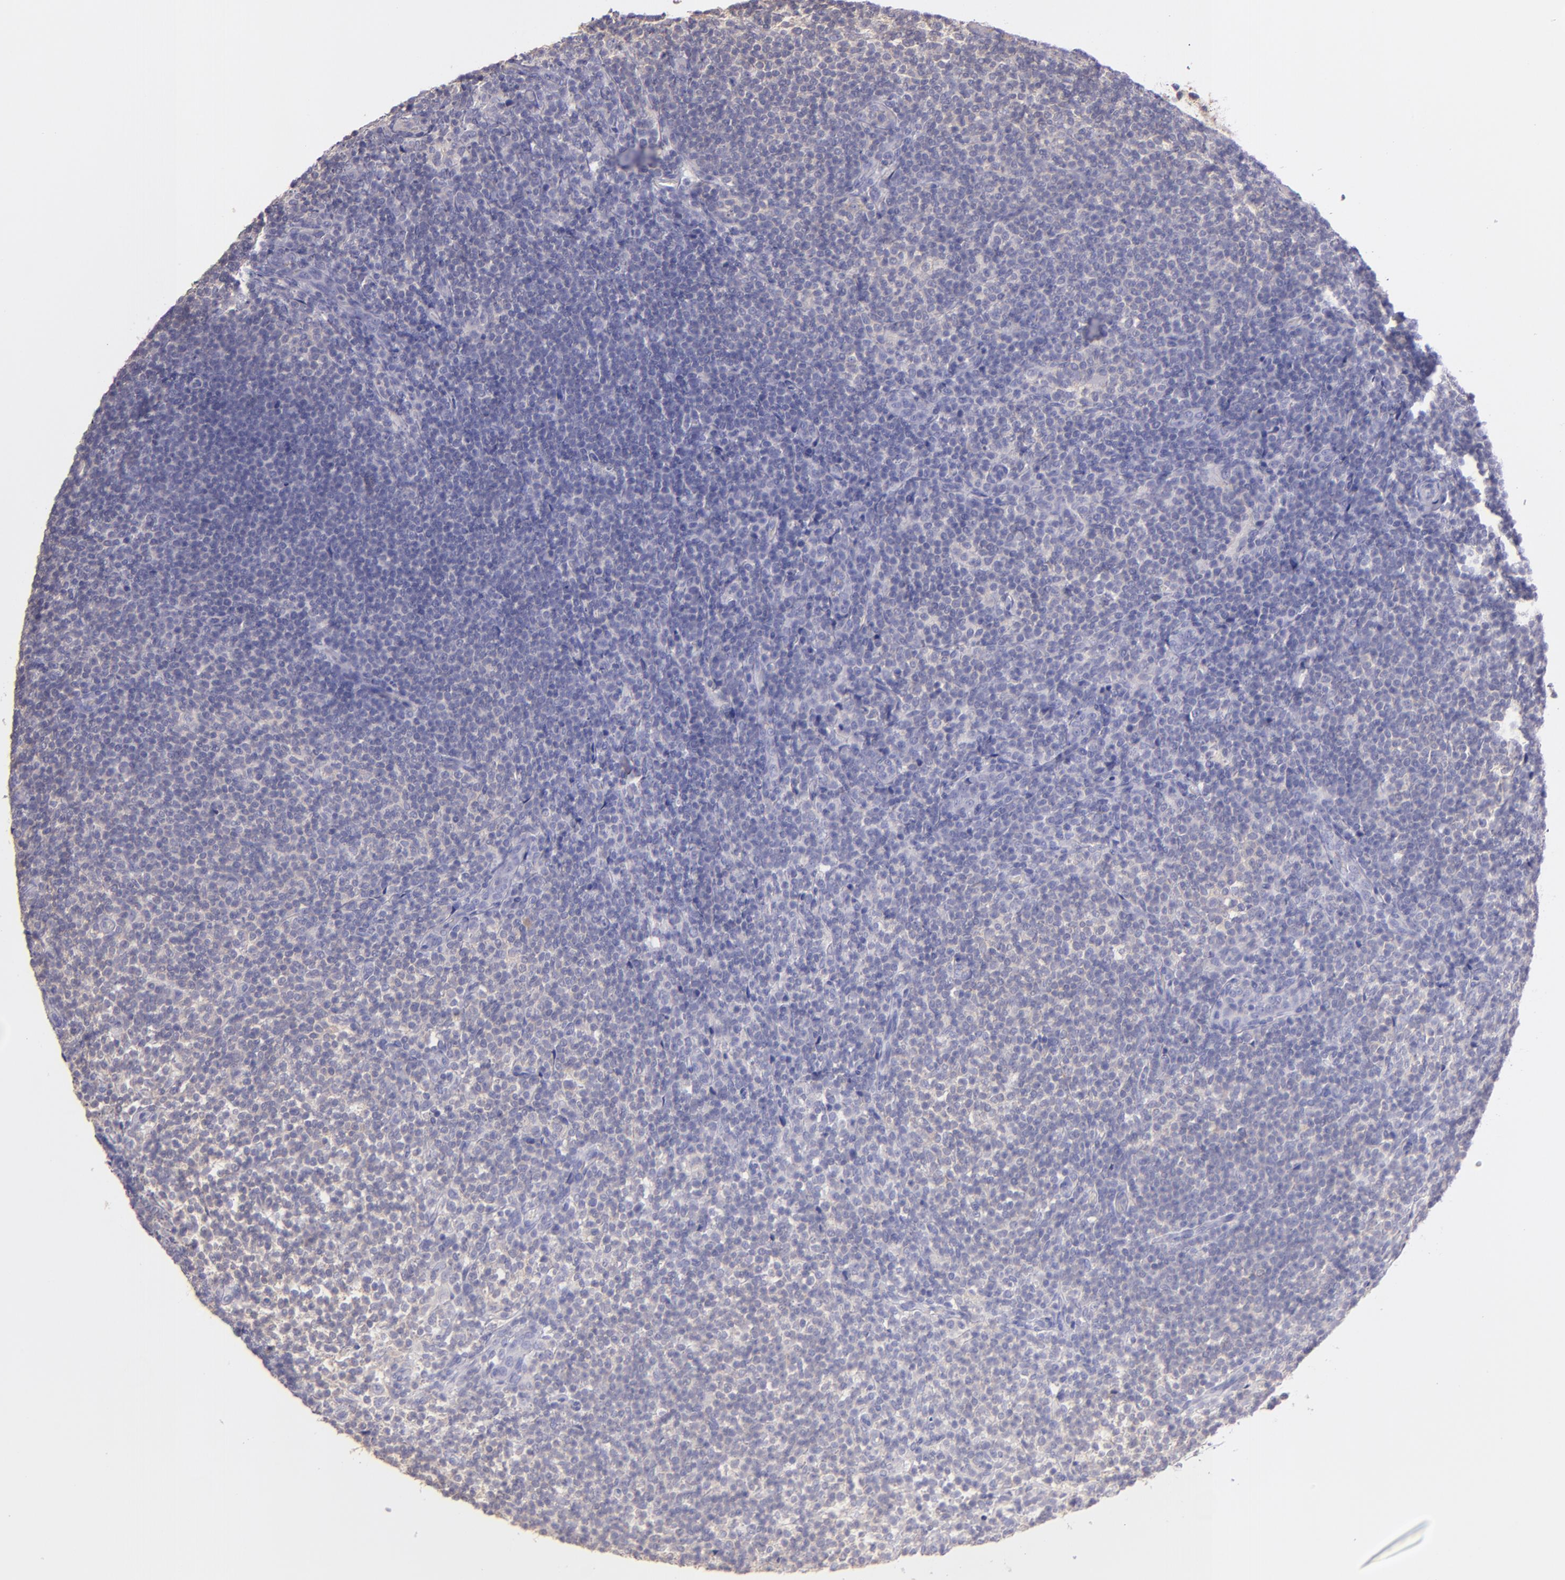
{"staining": {"intensity": "weak", "quantity": "25%-75%", "location": "cytoplasmic/membranous"}, "tissue": "lymphoma", "cell_type": "Tumor cells", "image_type": "cancer", "snomed": [{"axis": "morphology", "description": "Malignant lymphoma, non-Hodgkin's type, Low grade"}, {"axis": "topography", "description": "Lymph node"}], "caption": "Brown immunohistochemical staining in lymphoma demonstrates weak cytoplasmic/membranous positivity in approximately 25%-75% of tumor cells. (Brightfield microscopy of DAB IHC at high magnification).", "gene": "ECE1", "patient": {"sex": "female", "age": 76}}